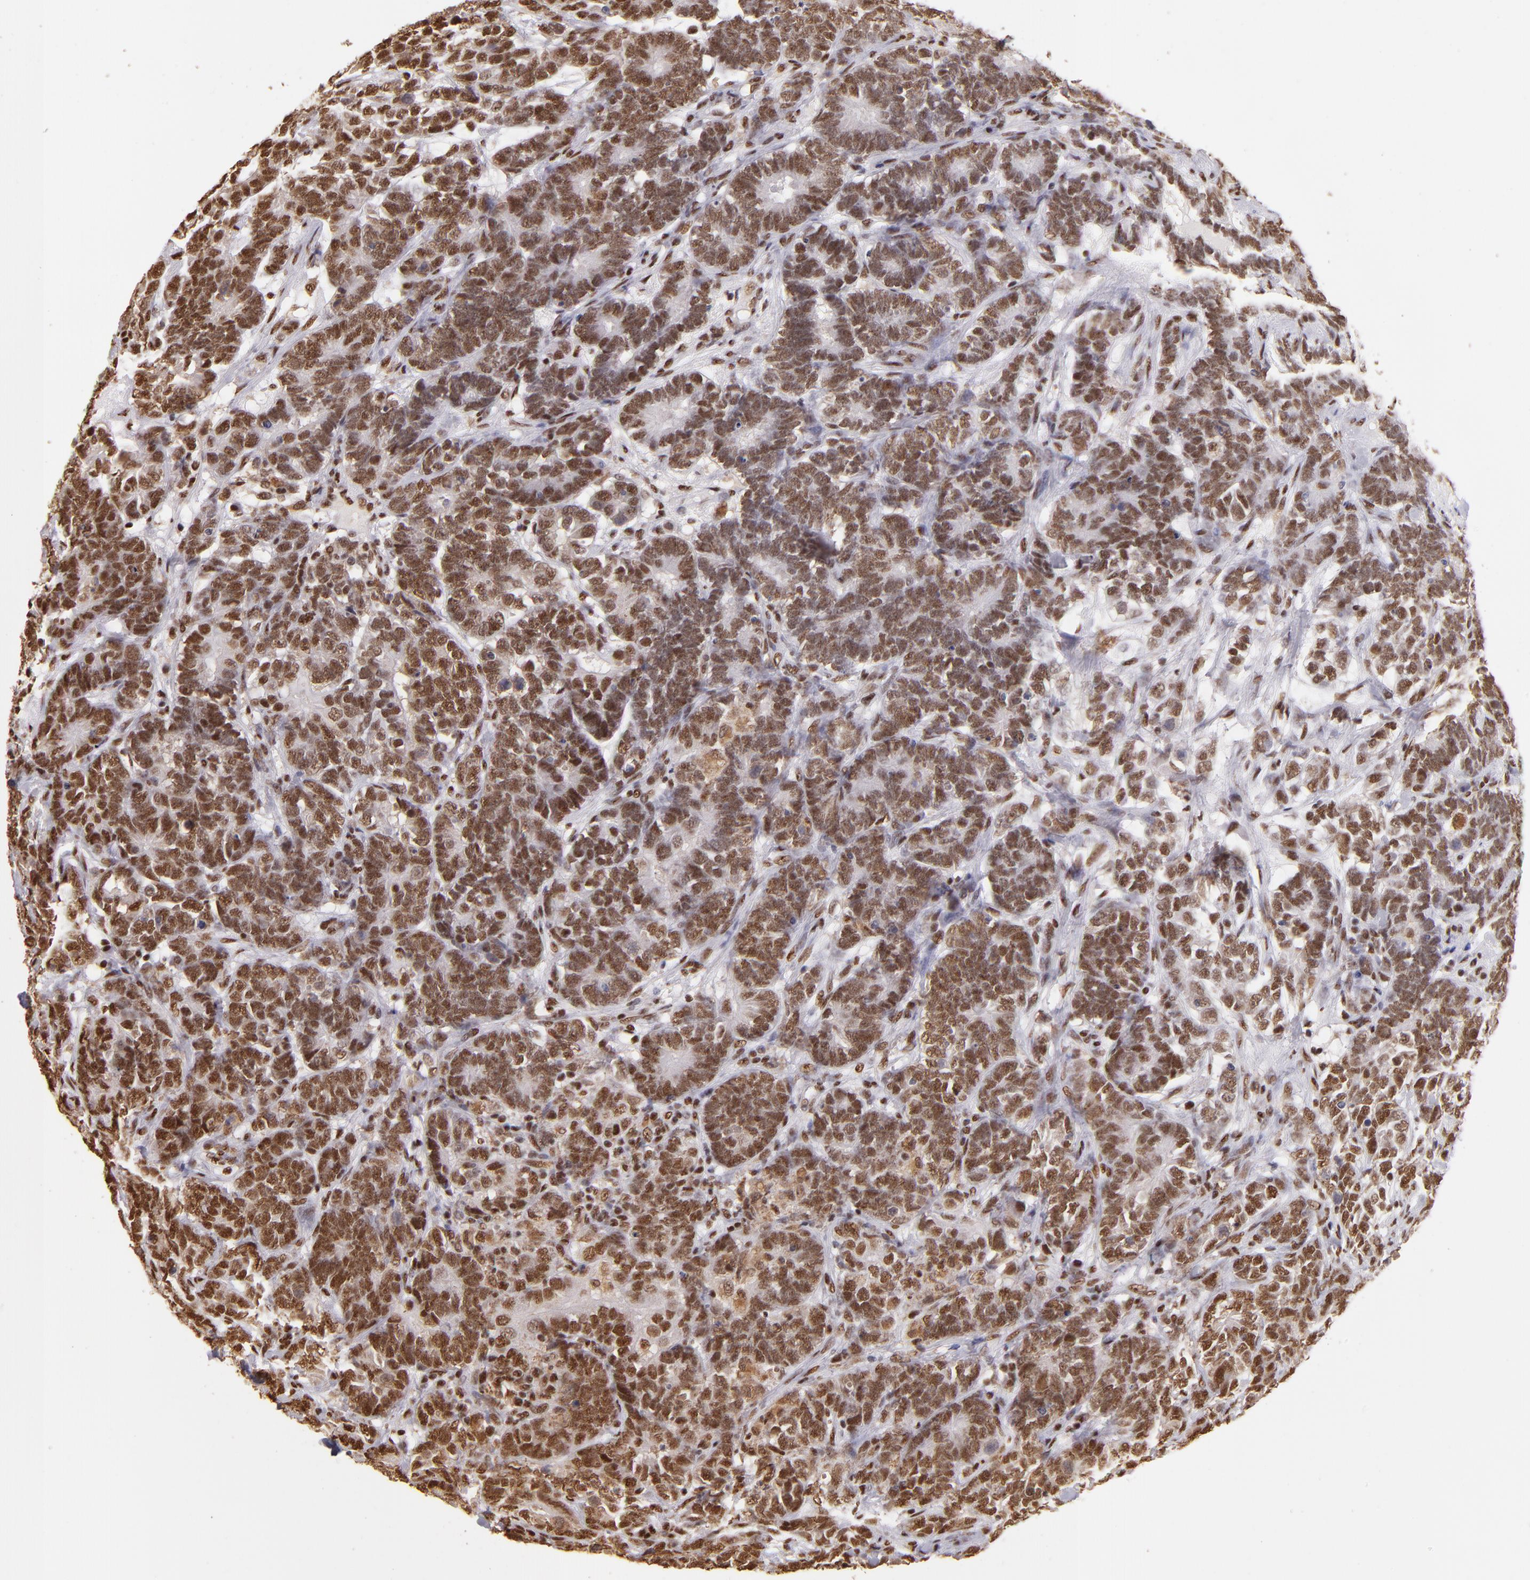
{"staining": {"intensity": "moderate", "quantity": ">75%", "location": "nuclear"}, "tissue": "testis cancer", "cell_type": "Tumor cells", "image_type": "cancer", "snomed": [{"axis": "morphology", "description": "Carcinoma, Embryonal, NOS"}, {"axis": "topography", "description": "Testis"}], "caption": "This photomicrograph shows immunohistochemistry (IHC) staining of testis cancer, with medium moderate nuclear expression in about >75% of tumor cells.", "gene": "SP1", "patient": {"sex": "male", "age": 26}}